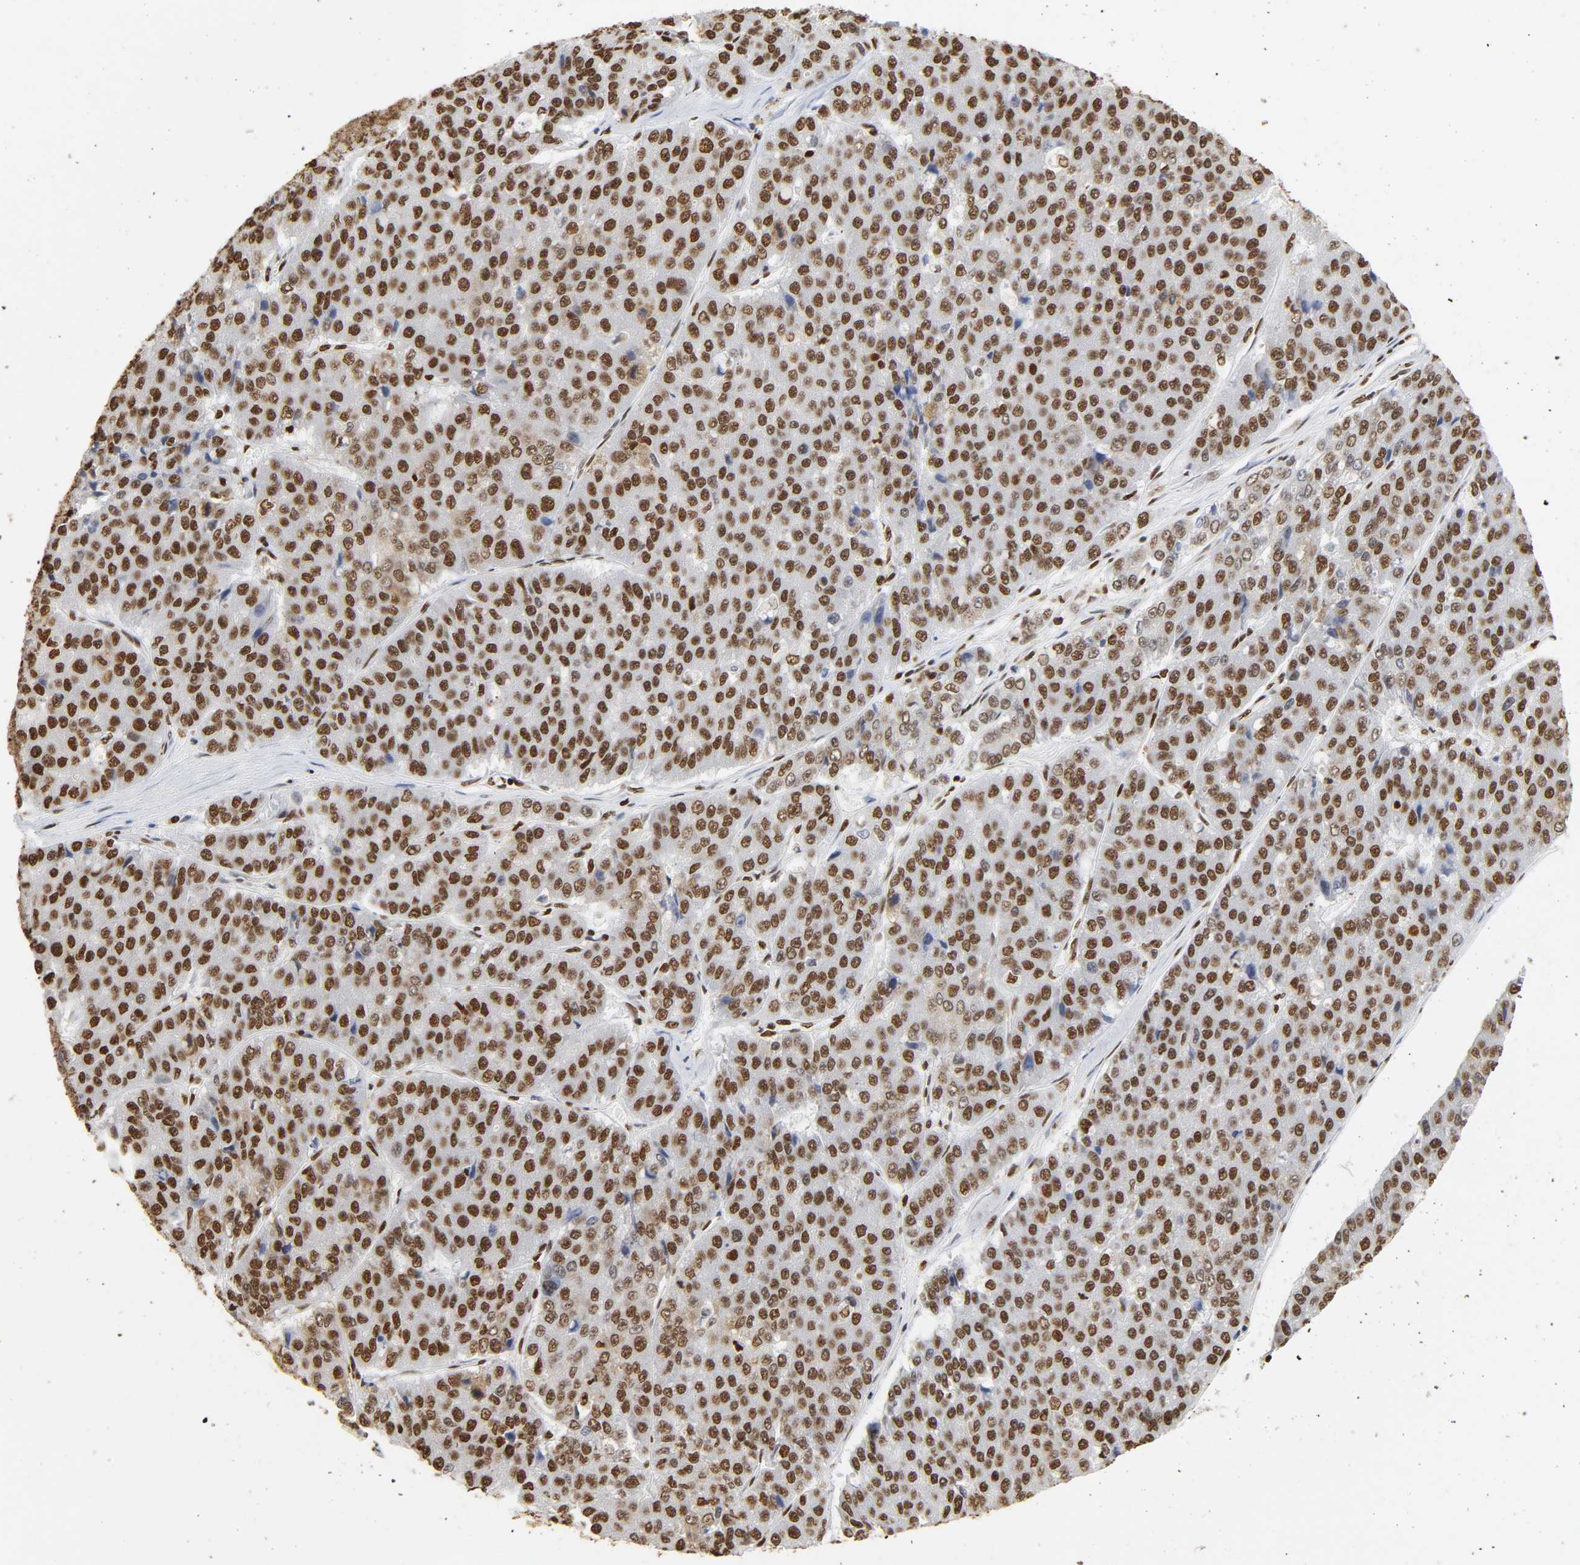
{"staining": {"intensity": "moderate", "quantity": ">75%", "location": "nuclear"}, "tissue": "pancreatic cancer", "cell_type": "Tumor cells", "image_type": "cancer", "snomed": [{"axis": "morphology", "description": "Adenocarcinoma, NOS"}, {"axis": "topography", "description": "Pancreas"}], "caption": "Tumor cells reveal medium levels of moderate nuclear expression in approximately >75% of cells in human adenocarcinoma (pancreatic). (DAB IHC with brightfield microscopy, high magnification).", "gene": "HNRNPC", "patient": {"sex": "male", "age": 50}}